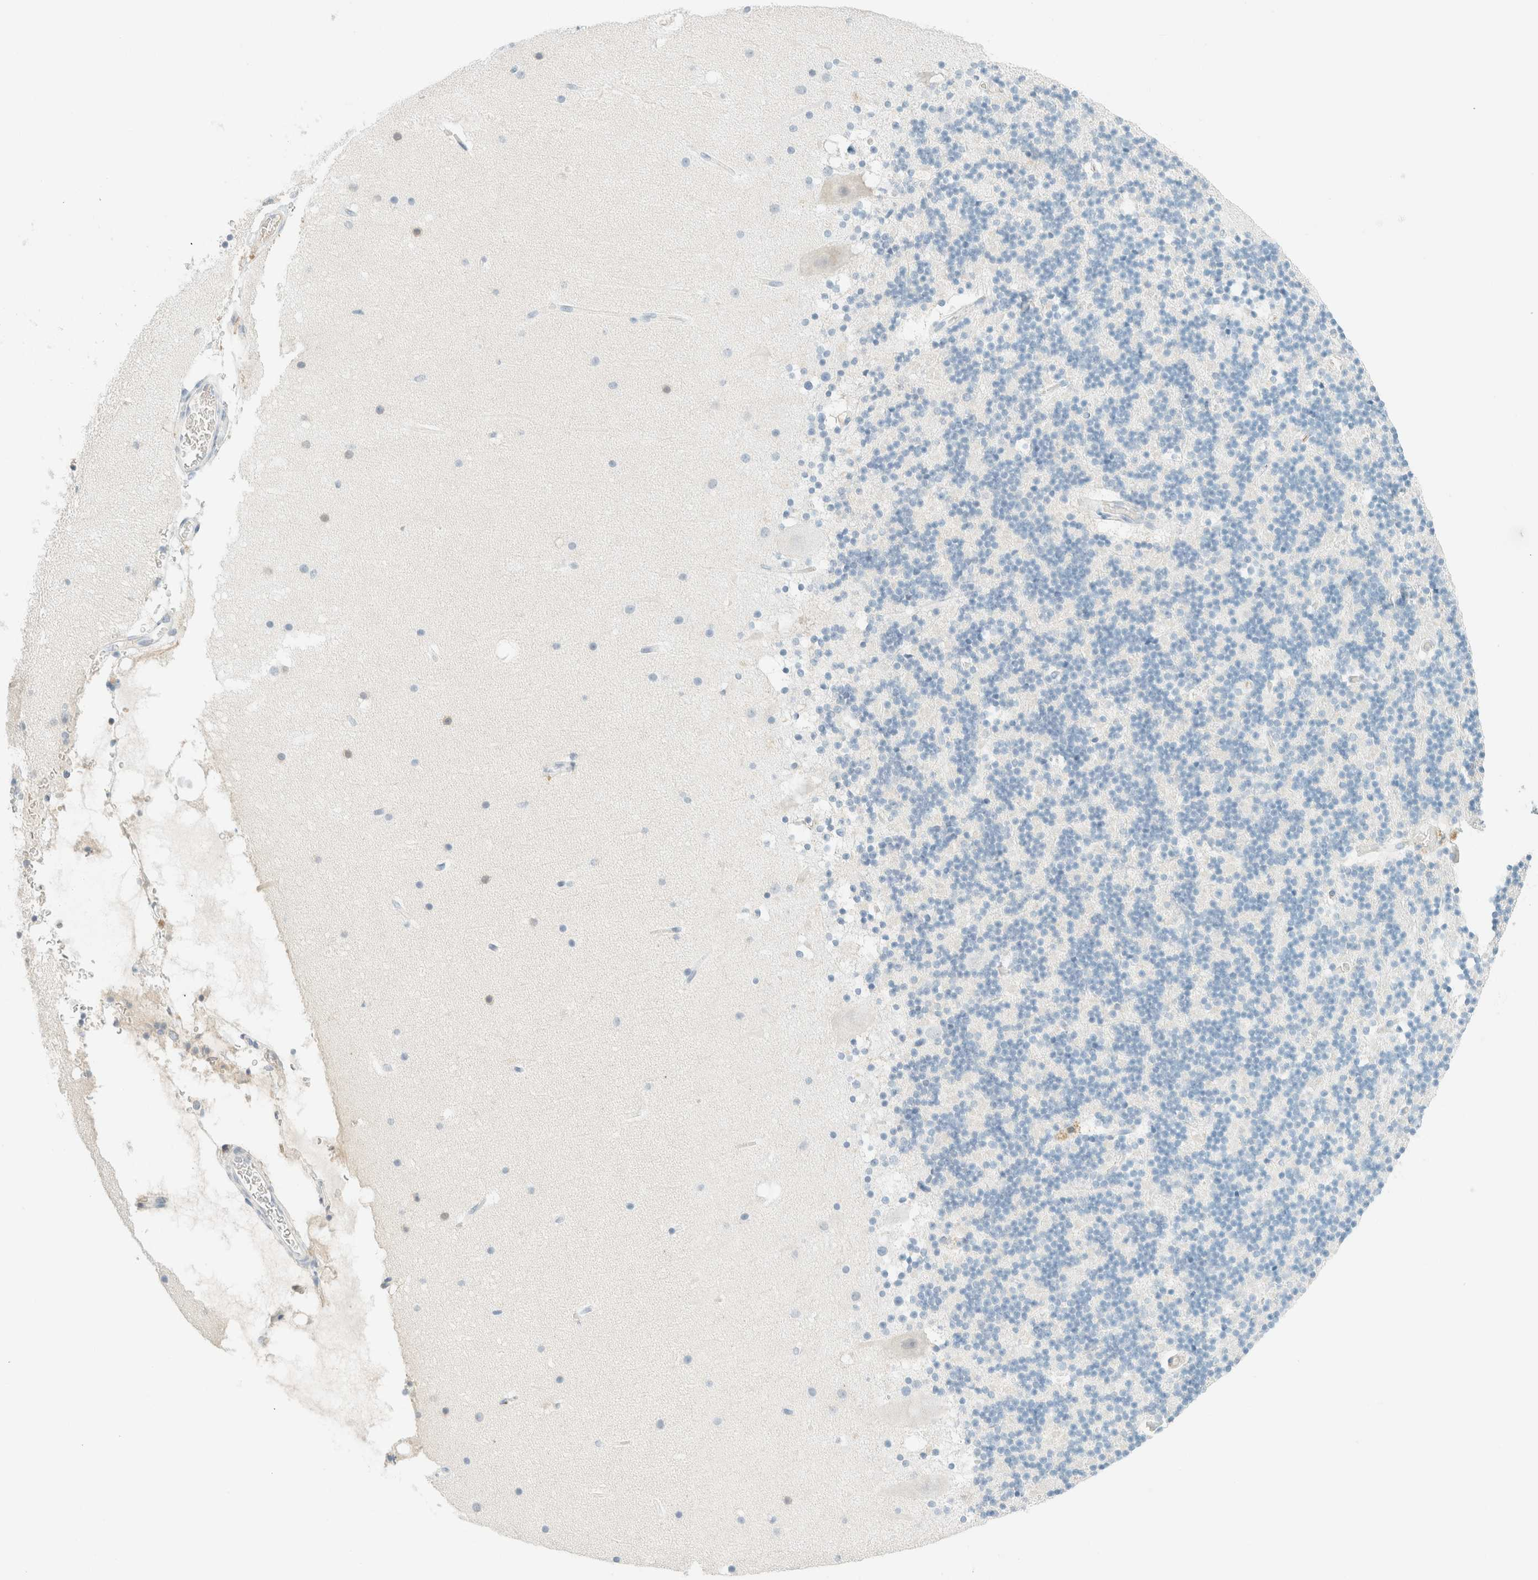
{"staining": {"intensity": "negative", "quantity": "none", "location": "none"}, "tissue": "cerebellum", "cell_type": "Cells in granular layer", "image_type": "normal", "snomed": [{"axis": "morphology", "description": "Normal tissue, NOS"}, {"axis": "topography", "description": "Cerebellum"}], "caption": "High magnification brightfield microscopy of normal cerebellum stained with DAB (3,3'-diaminobenzidine) (brown) and counterstained with hematoxylin (blue): cells in granular layer show no significant staining. (Stains: DAB immunohistochemistry (IHC) with hematoxylin counter stain, Microscopy: brightfield microscopy at high magnification).", "gene": "GPA33", "patient": {"sex": "male", "age": 57}}